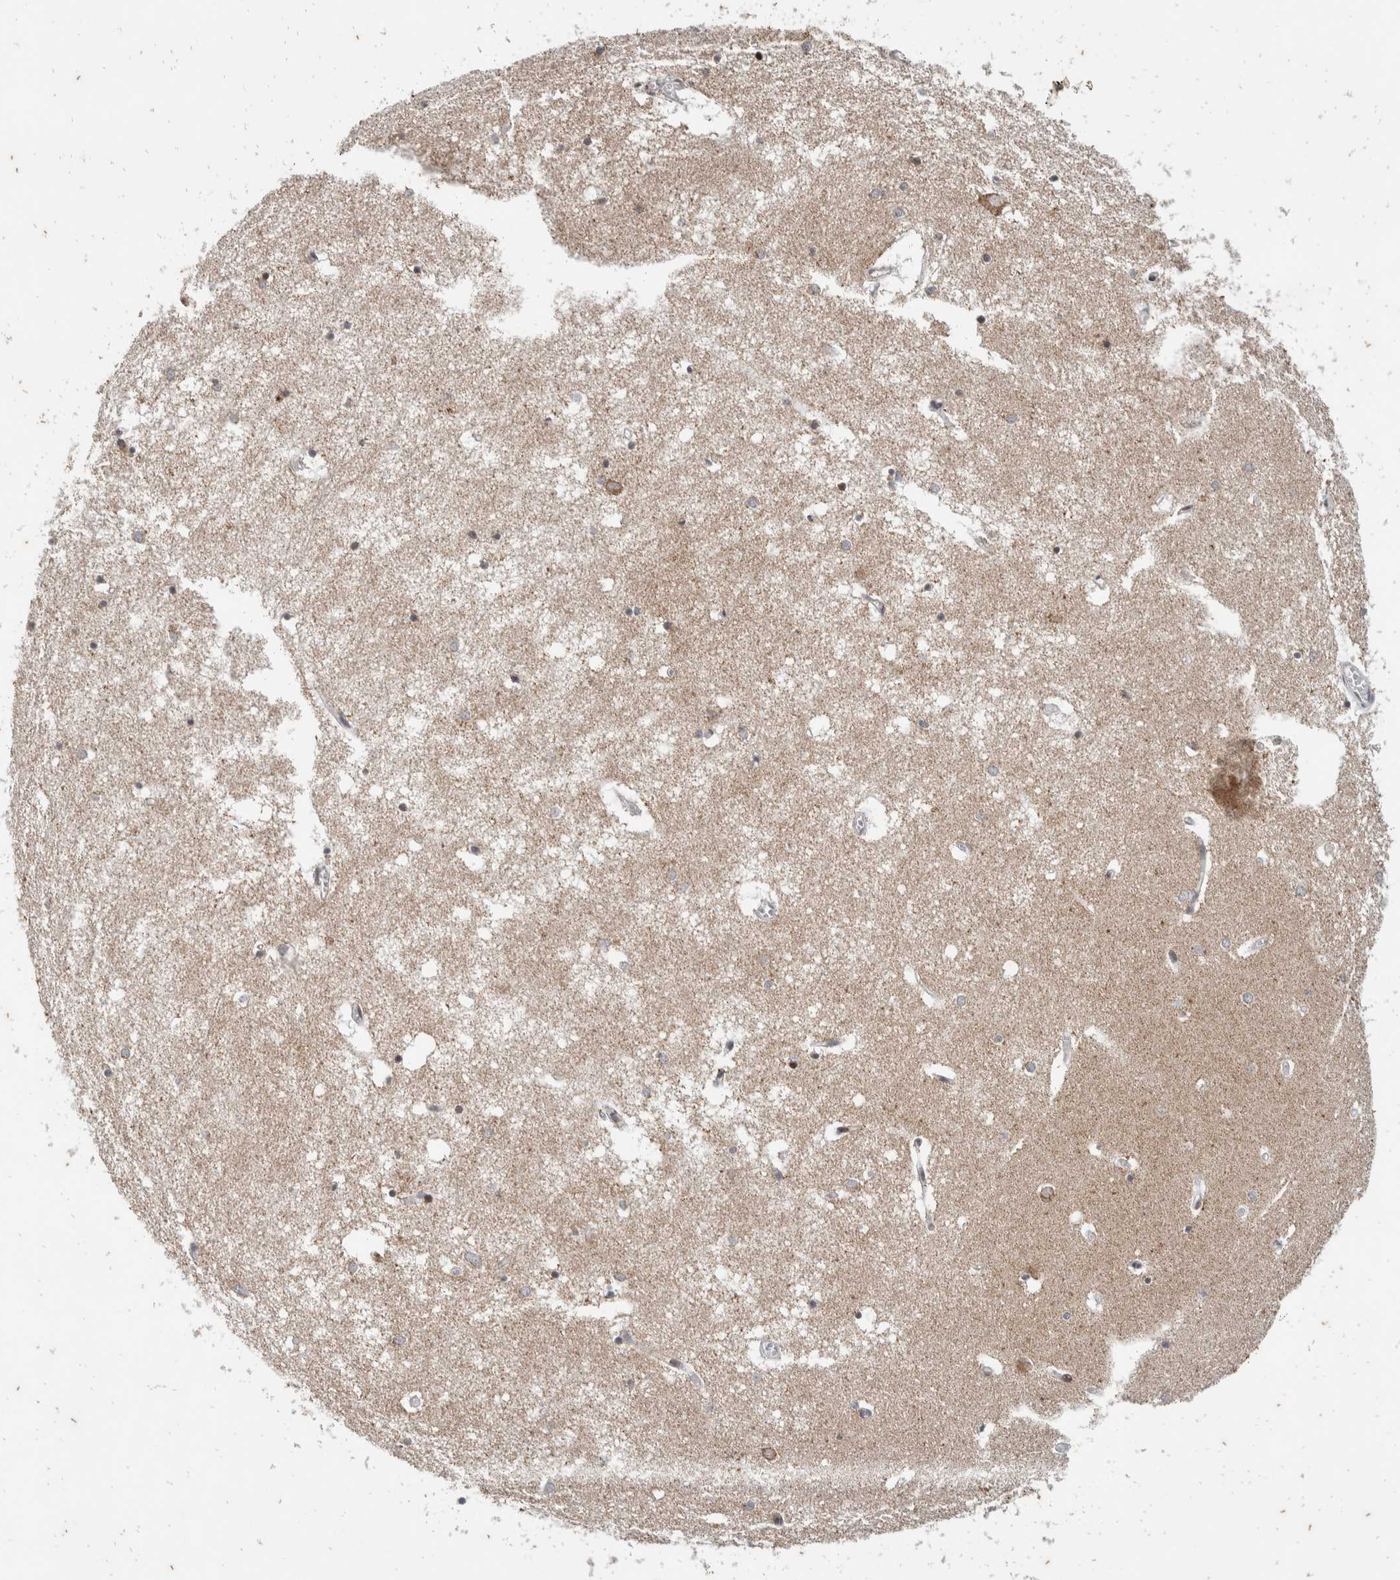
{"staining": {"intensity": "weak", "quantity": "<25%", "location": "cytoplasmic/membranous"}, "tissue": "hippocampus", "cell_type": "Glial cells", "image_type": "normal", "snomed": [{"axis": "morphology", "description": "Normal tissue, NOS"}, {"axis": "topography", "description": "Hippocampus"}], "caption": "This image is of unremarkable hippocampus stained with immunohistochemistry to label a protein in brown with the nuclei are counter-stained blue. There is no expression in glial cells.", "gene": "ATXN7L1", "patient": {"sex": "male", "age": 70}}